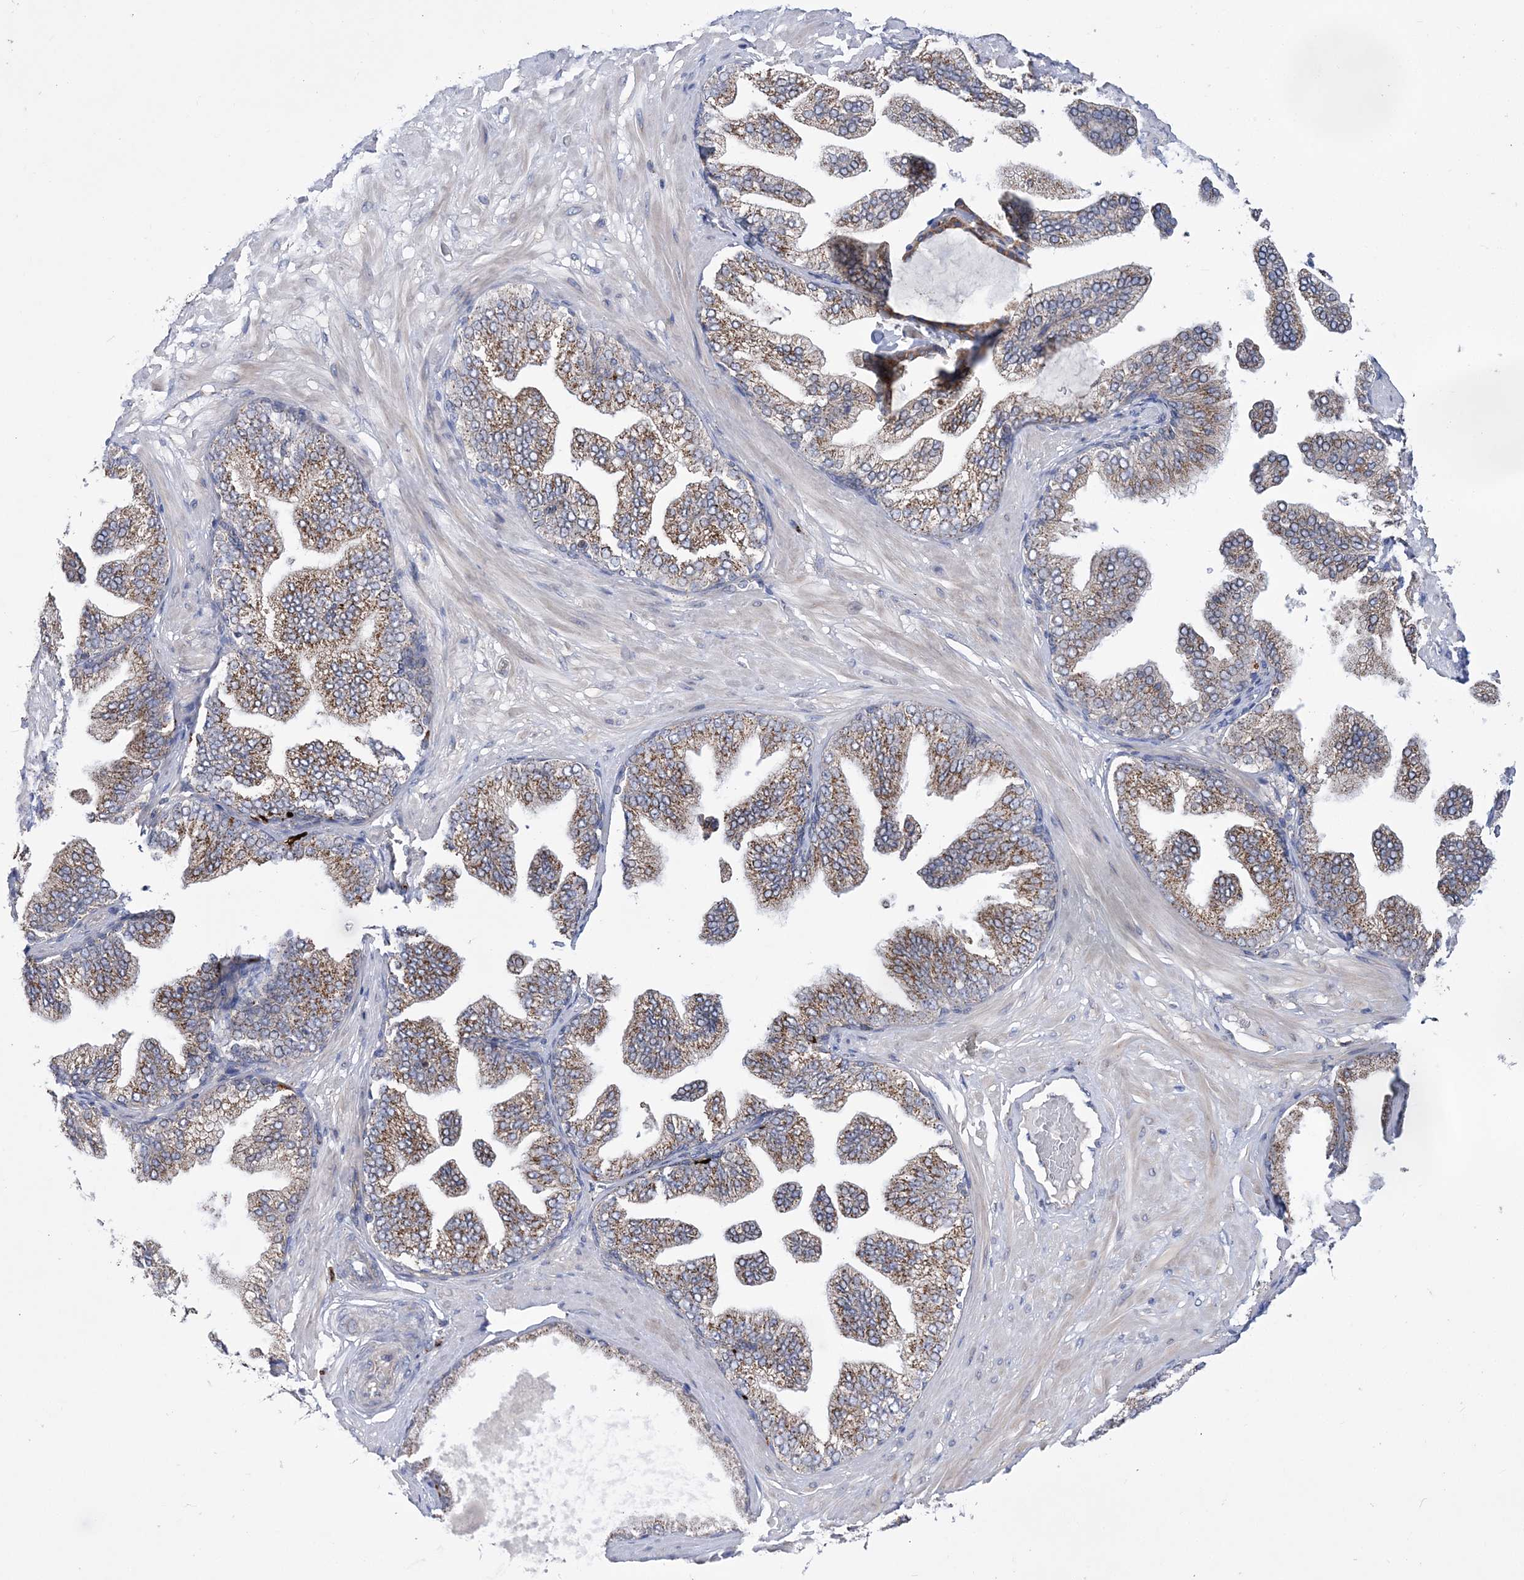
{"staining": {"intensity": "negative", "quantity": "none", "location": "none"}, "tissue": "adipose tissue", "cell_type": "Adipocytes", "image_type": "normal", "snomed": [{"axis": "morphology", "description": "Normal tissue, NOS"}, {"axis": "morphology", "description": "Adenocarcinoma, Low grade"}, {"axis": "topography", "description": "Prostate"}, {"axis": "topography", "description": "Peripheral nerve tissue"}], "caption": "High power microscopy histopathology image of an immunohistochemistry micrograph of normal adipose tissue, revealing no significant staining in adipocytes.", "gene": "COPB2", "patient": {"sex": "male", "age": 63}}